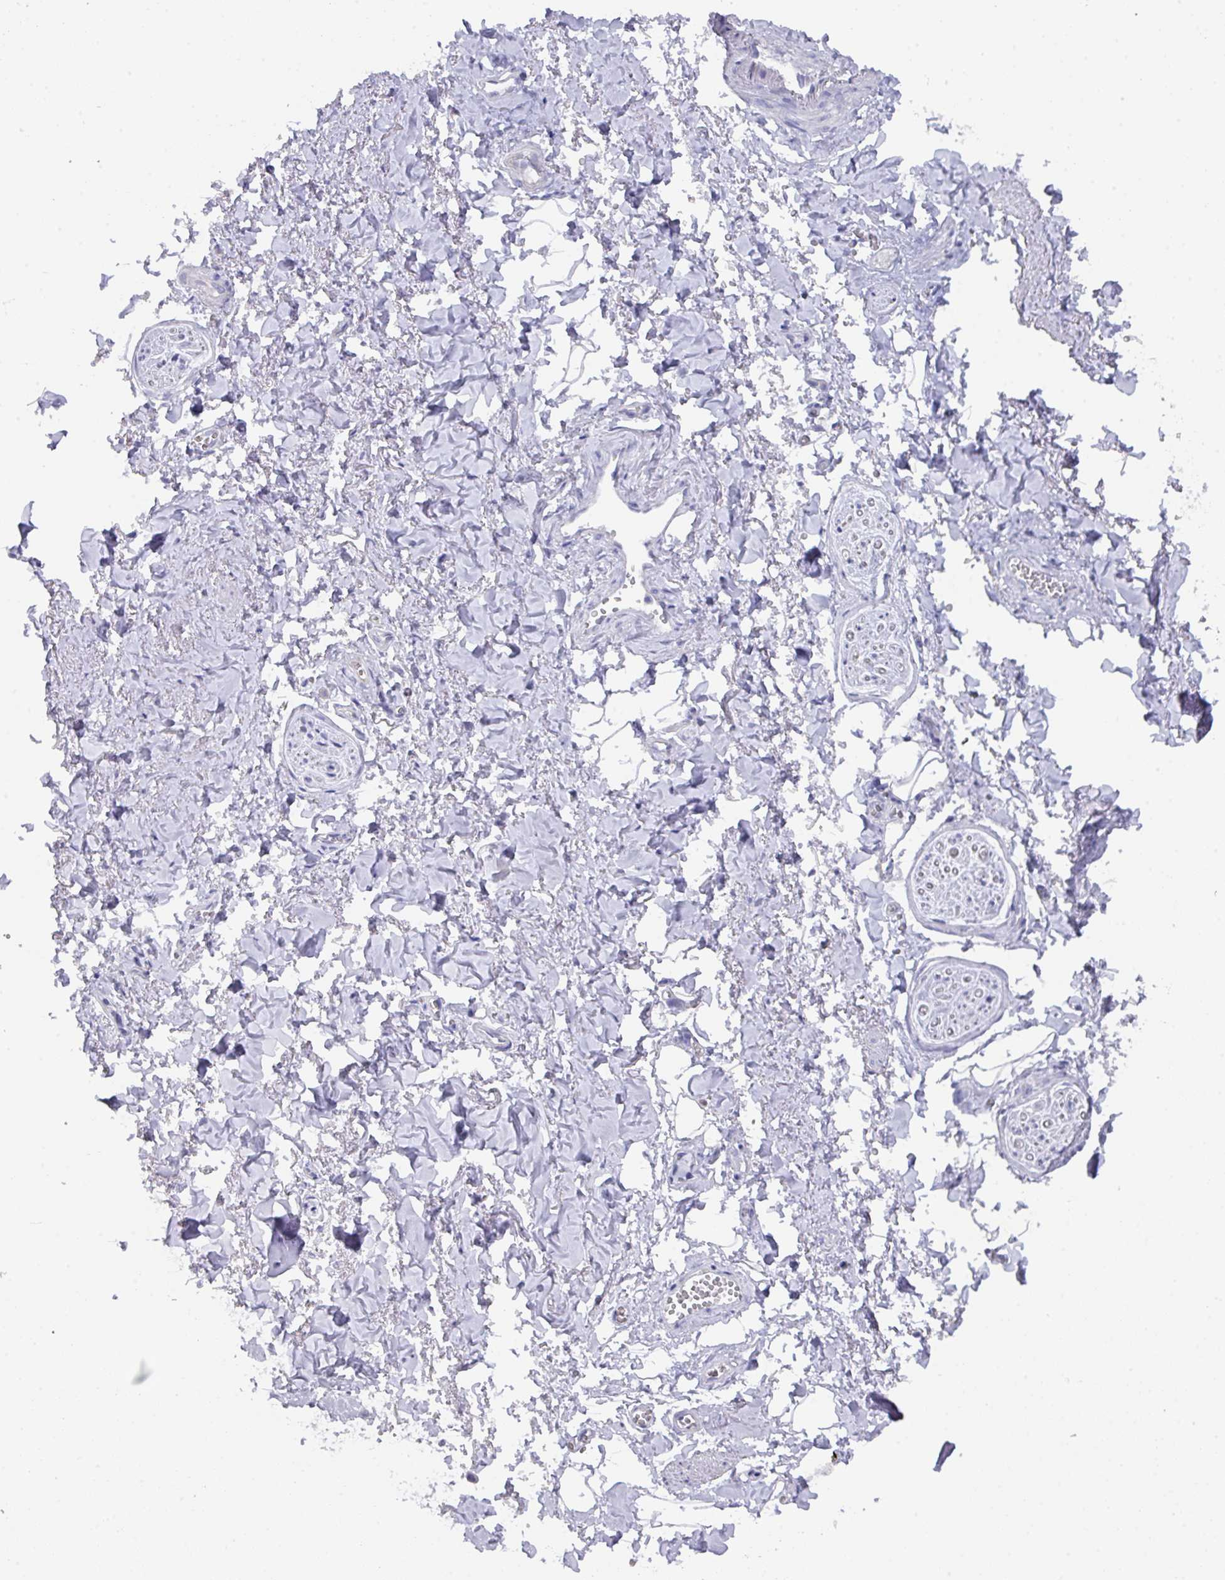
{"staining": {"intensity": "negative", "quantity": "none", "location": "none"}, "tissue": "adipose tissue", "cell_type": "Adipocytes", "image_type": "normal", "snomed": [{"axis": "morphology", "description": "Normal tissue, NOS"}, {"axis": "topography", "description": "Vulva"}, {"axis": "topography", "description": "Vagina"}, {"axis": "topography", "description": "Peripheral nerve tissue"}], "caption": "An immunohistochemistry image of benign adipose tissue is shown. There is no staining in adipocytes of adipose tissue.", "gene": "DAZ1", "patient": {"sex": "female", "age": 66}}